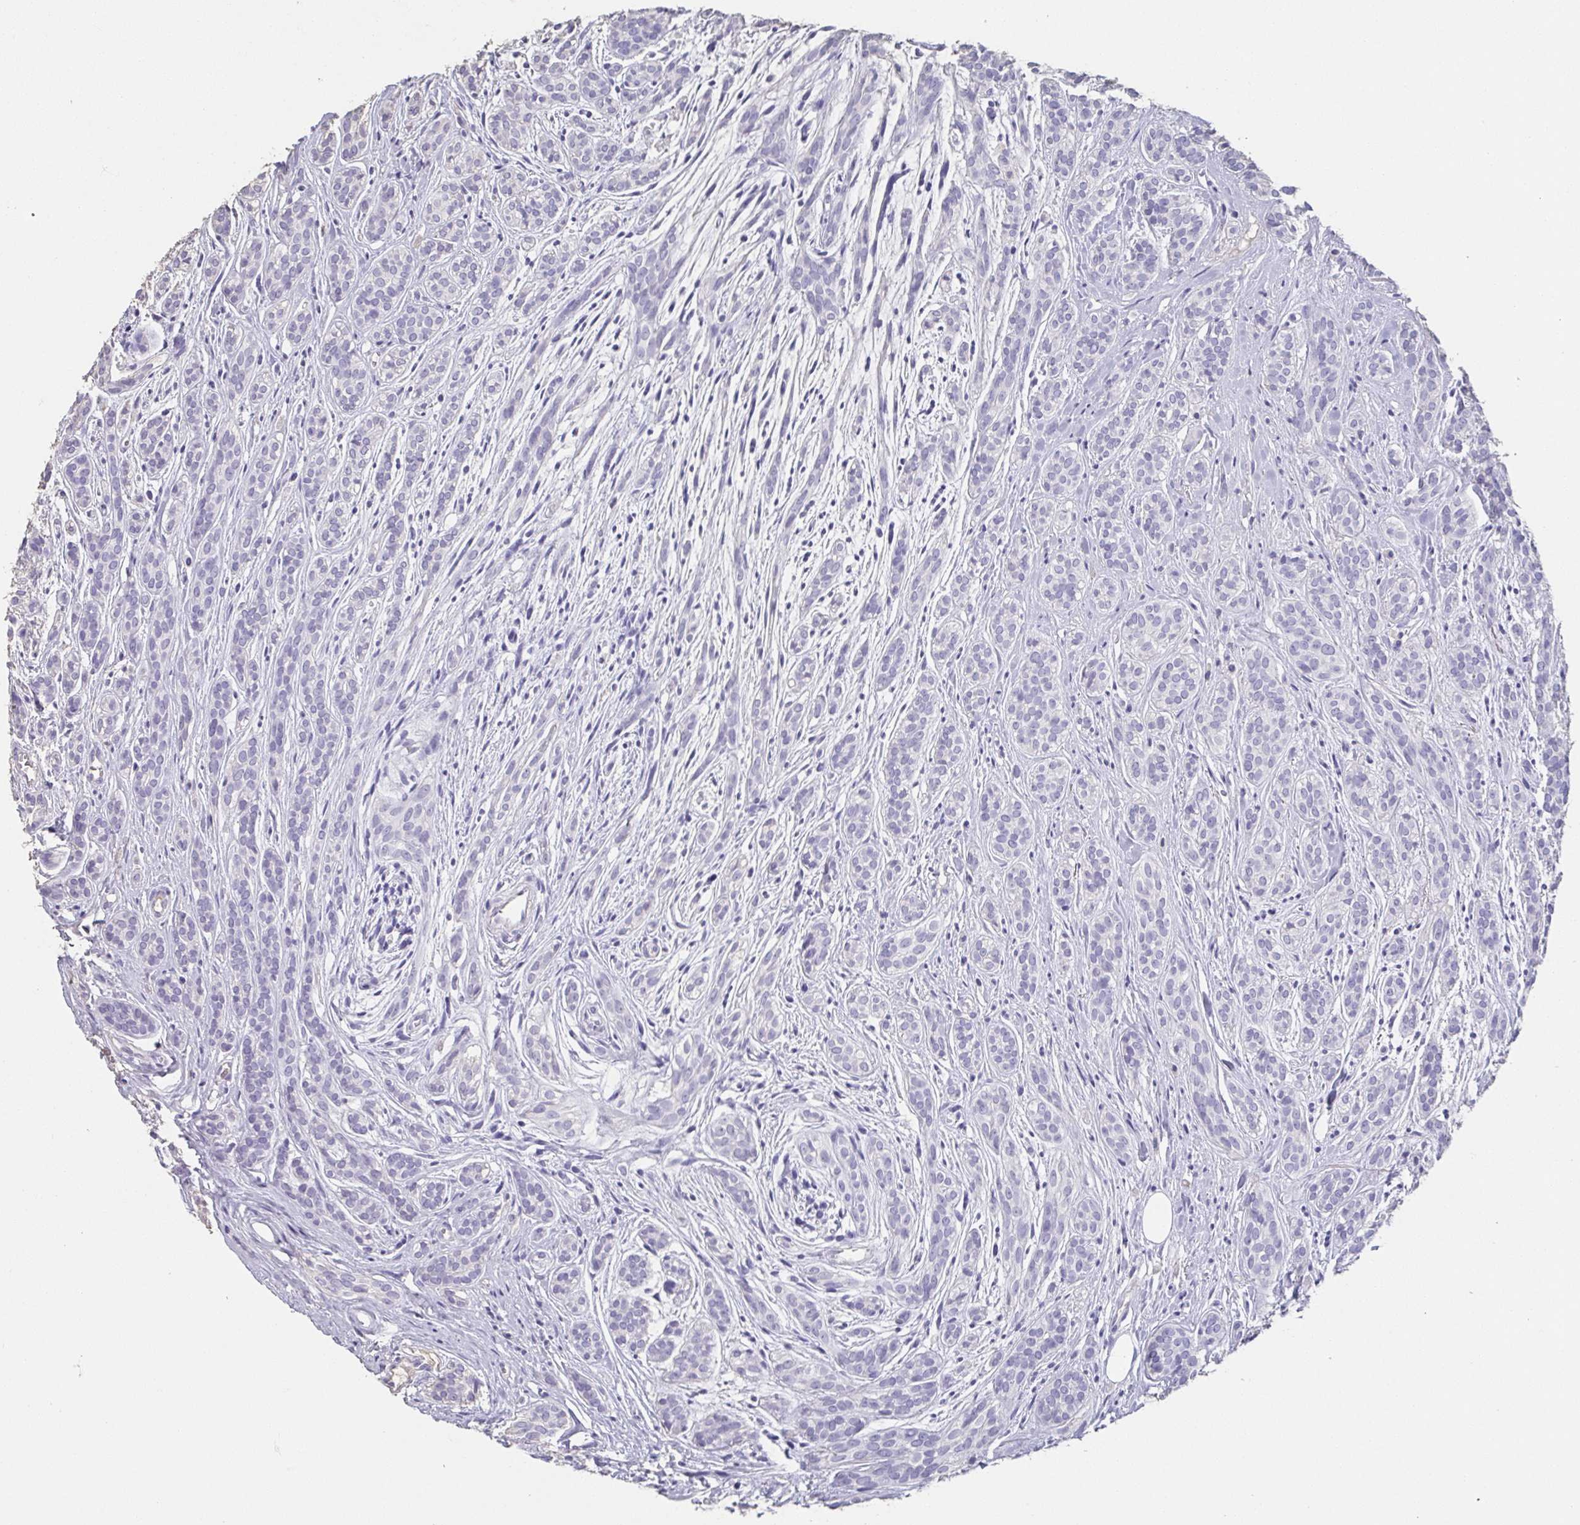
{"staining": {"intensity": "negative", "quantity": "none", "location": "none"}, "tissue": "head and neck cancer", "cell_type": "Tumor cells", "image_type": "cancer", "snomed": [{"axis": "morphology", "description": "Adenocarcinoma, NOS"}, {"axis": "topography", "description": "Head-Neck"}], "caption": "Tumor cells are negative for brown protein staining in head and neck cancer. (Stains: DAB IHC with hematoxylin counter stain, Microscopy: brightfield microscopy at high magnification).", "gene": "BPIFA2", "patient": {"sex": "female", "age": 57}}